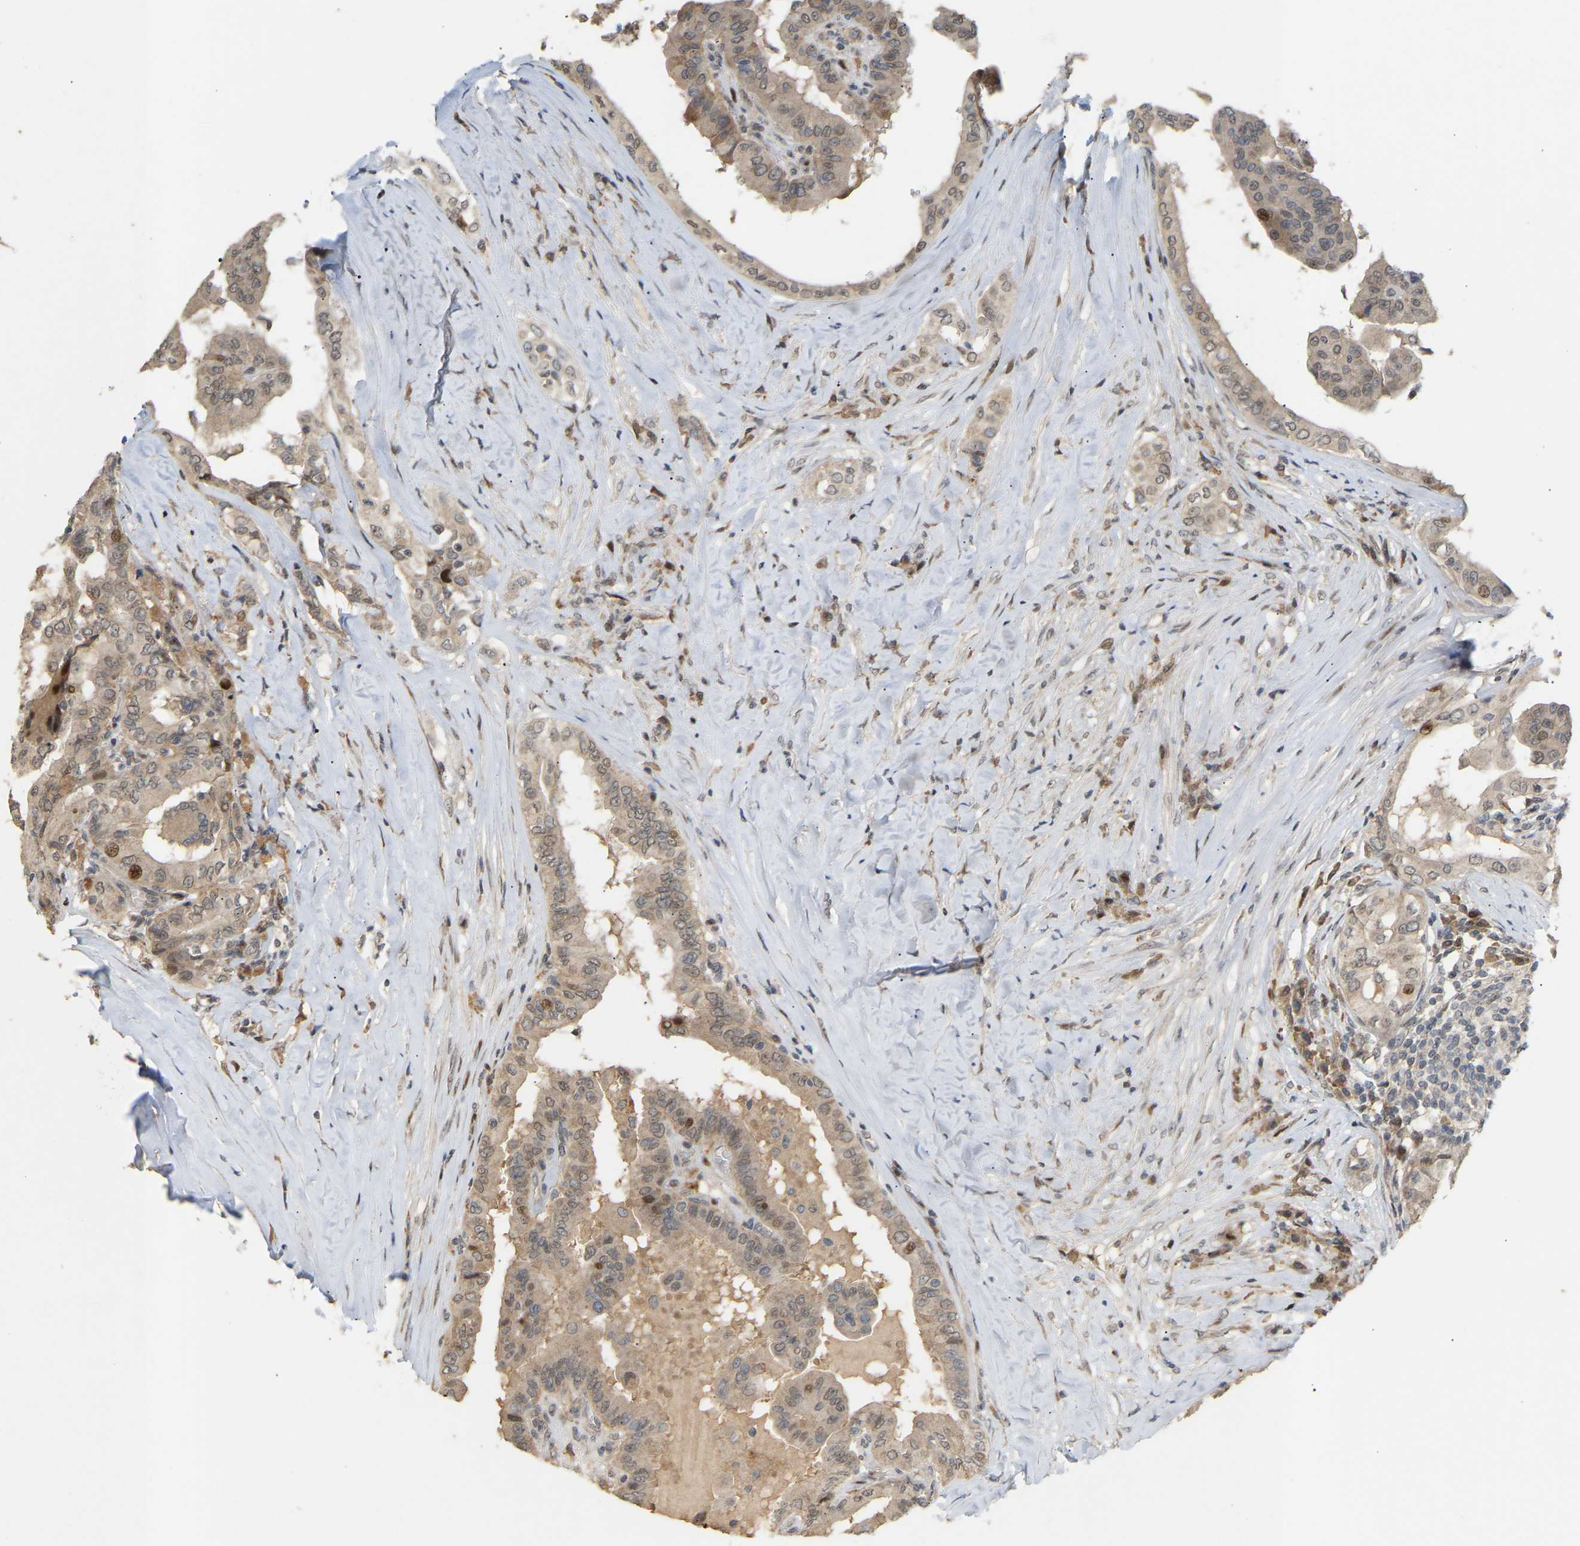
{"staining": {"intensity": "moderate", "quantity": ">75%", "location": "cytoplasmic/membranous"}, "tissue": "thyroid cancer", "cell_type": "Tumor cells", "image_type": "cancer", "snomed": [{"axis": "morphology", "description": "Papillary adenocarcinoma, NOS"}, {"axis": "topography", "description": "Thyroid gland"}], "caption": "Protein analysis of thyroid cancer tissue displays moderate cytoplasmic/membranous positivity in approximately >75% of tumor cells.", "gene": "PTPN4", "patient": {"sex": "male", "age": 33}}